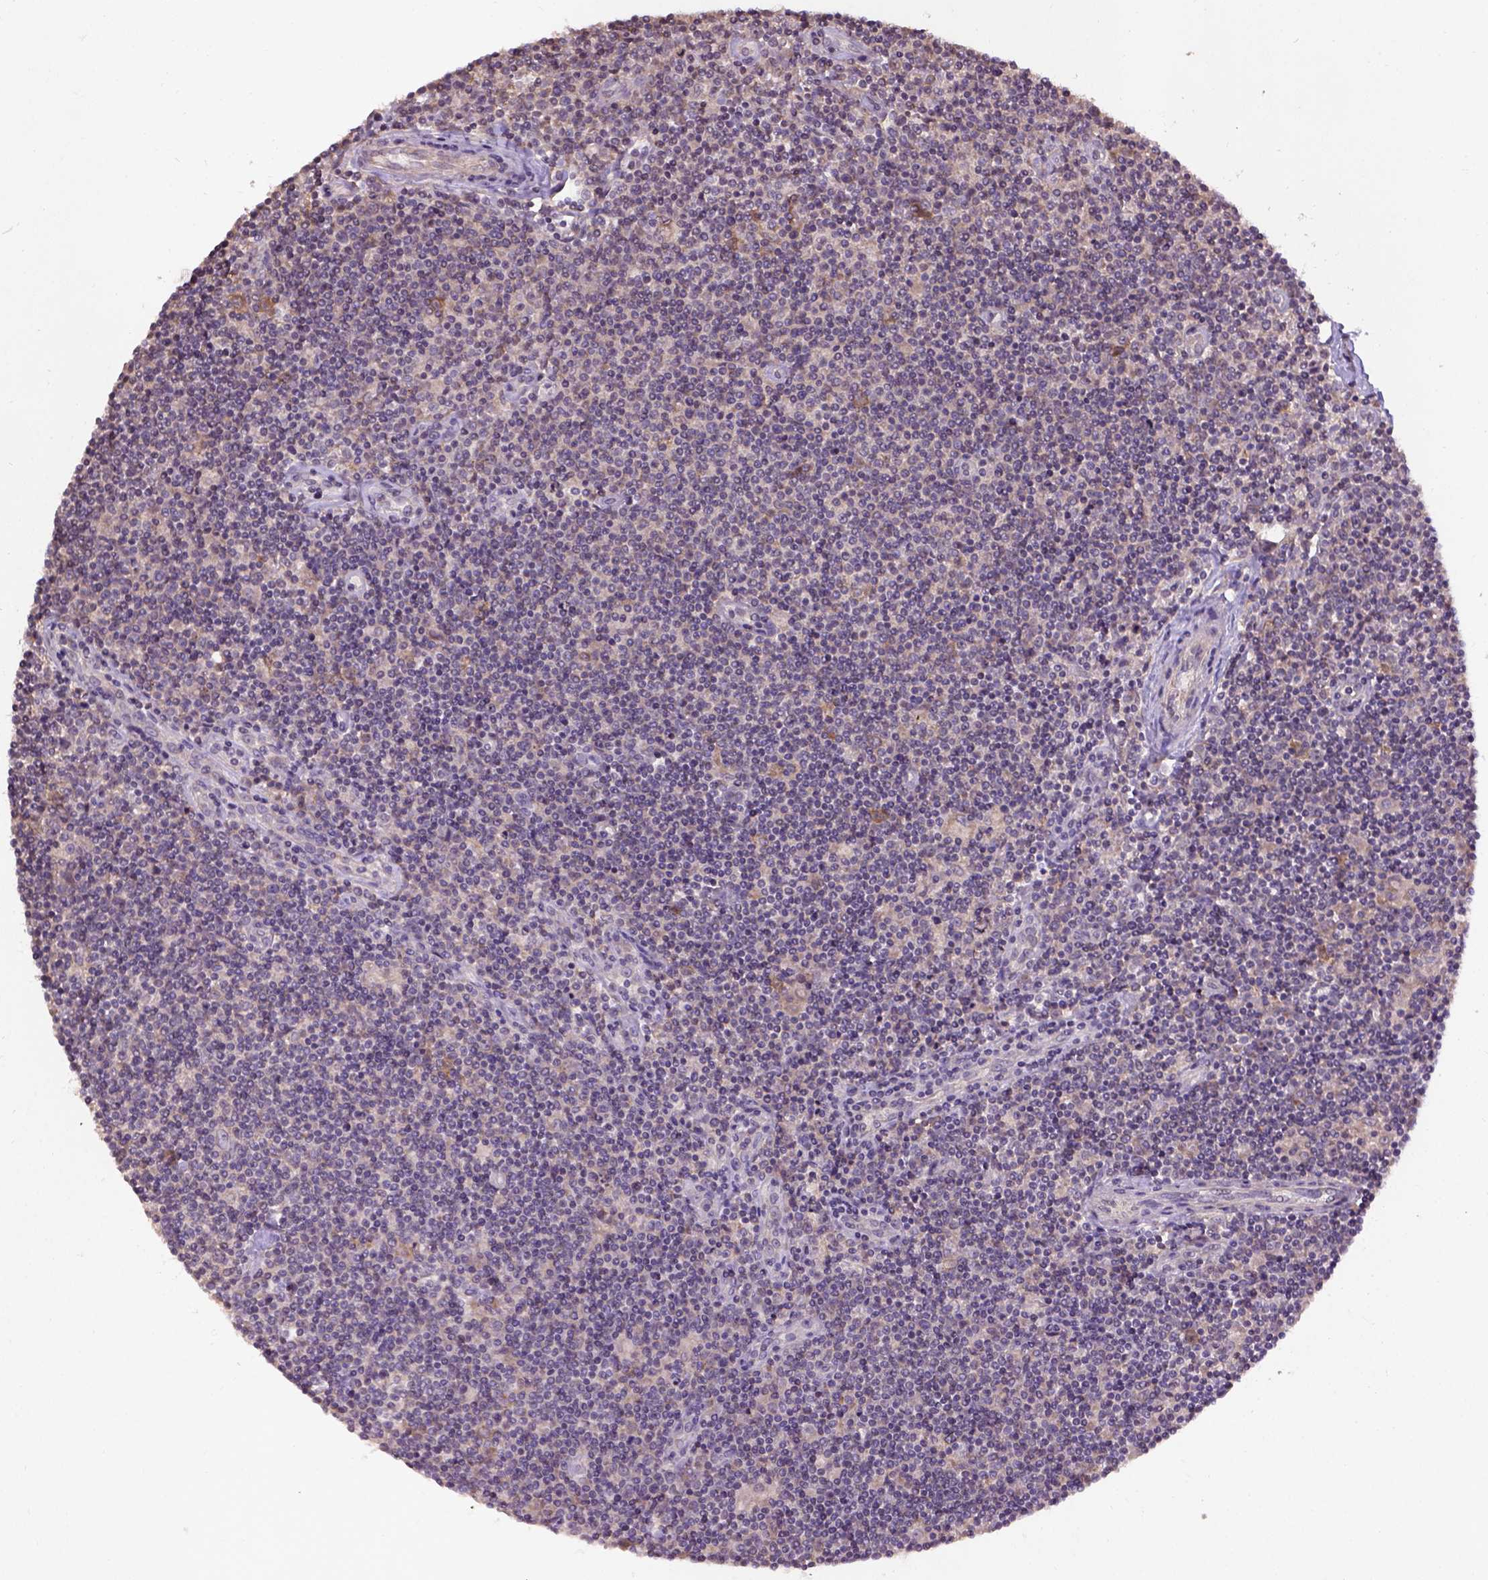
{"staining": {"intensity": "moderate", "quantity": "25%-75%", "location": "cytoplasmic/membranous"}, "tissue": "lymphoma", "cell_type": "Tumor cells", "image_type": "cancer", "snomed": [{"axis": "morphology", "description": "Hodgkin's disease, NOS"}, {"axis": "topography", "description": "Lymph node"}], "caption": "Immunohistochemical staining of human lymphoma shows medium levels of moderate cytoplasmic/membranous expression in approximately 25%-75% of tumor cells.", "gene": "KBTBD8", "patient": {"sex": "male", "age": 40}}